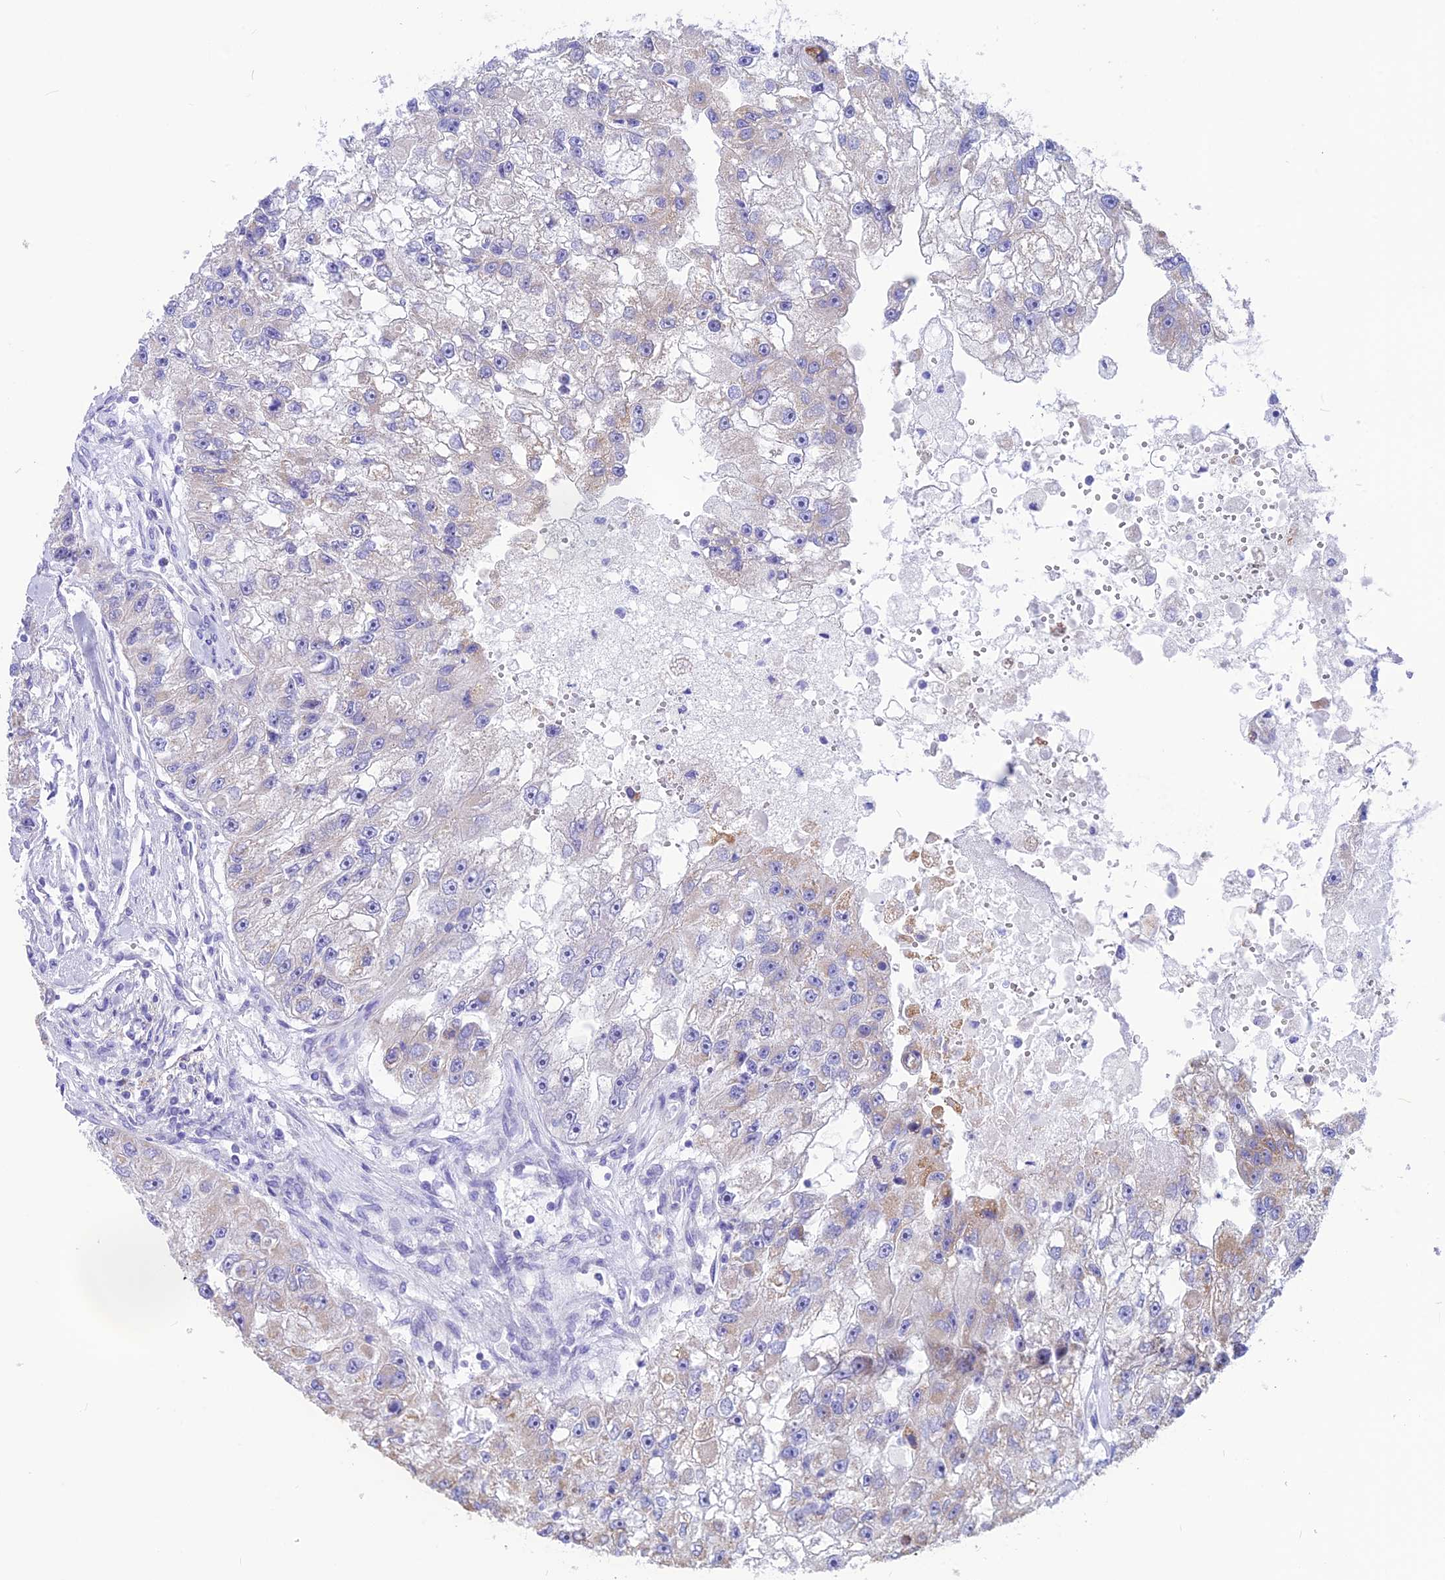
{"staining": {"intensity": "negative", "quantity": "none", "location": "none"}, "tissue": "renal cancer", "cell_type": "Tumor cells", "image_type": "cancer", "snomed": [{"axis": "morphology", "description": "Adenocarcinoma, NOS"}, {"axis": "topography", "description": "Kidney"}], "caption": "The image displays no staining of tumor cells in adenocarcinoma (renal).", "gene": "LZTFL1", "patient": {"sex": "male", "age": 63}}